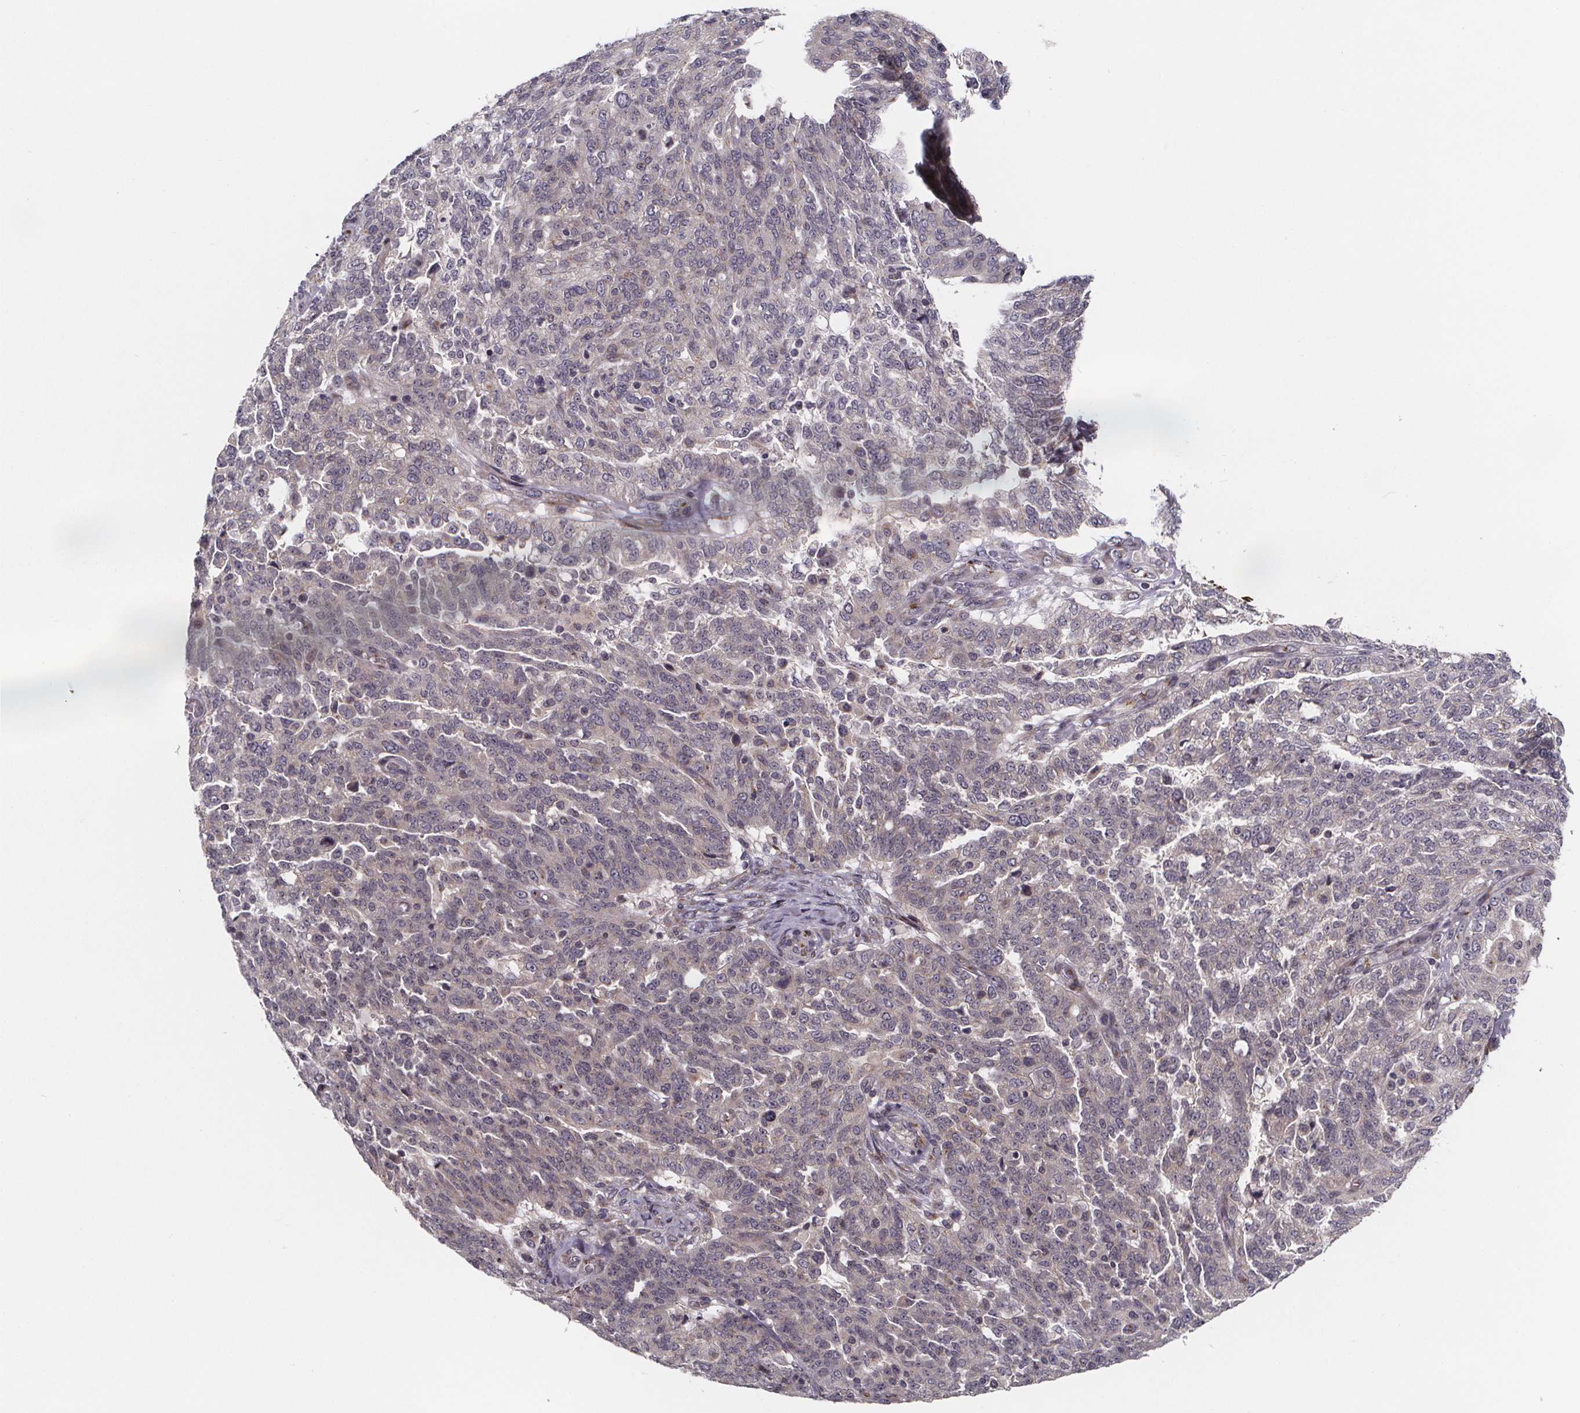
{"staining": {"intensity": "negative", "quantity": "none", "location": "none"}, "tissue": "ovarian cancer", "cell_type": "Tumor cells", "image_type": "cancer", "snomed": [{"axis": "morphology", "description": "Cystadenocarcinoma, serous, NOS"}, {"axis": "topography", "description": "Ovary"}], "caption": "Photomicrograph shows no significant protein staining in tumor cells of ovarian serous cystadenocarcinoma. The staining is performed using DAB brown chromogen with nuclei counter-stained in using hematoxylin.", "gene": "NDST1", "patient": {"sex": "female", "age": 67}}